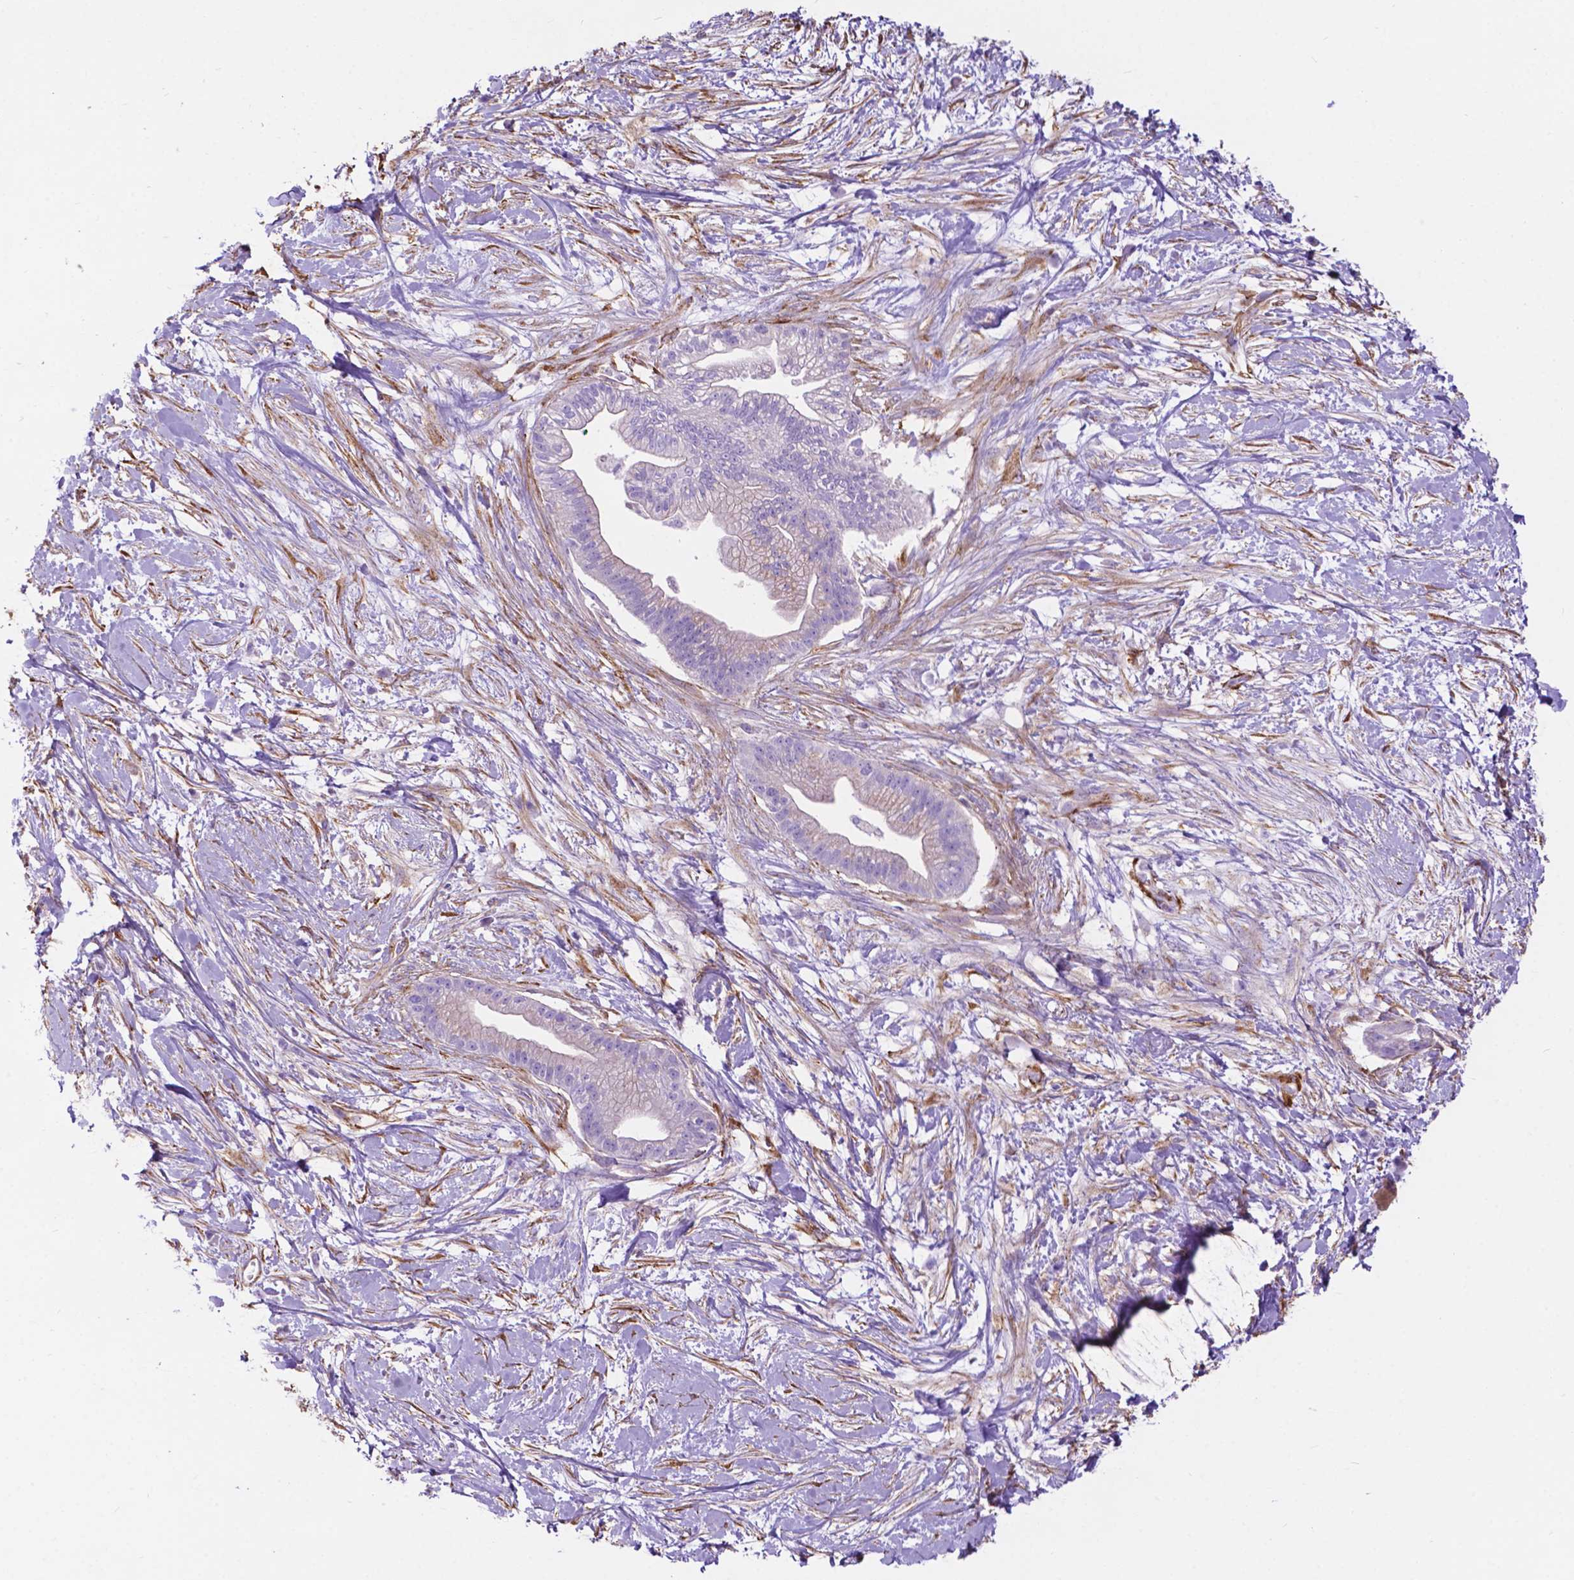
{"staining": {"intensity": "negative", "quantity": "none", "location": "none"}, "tissue": "pancreatic cancer", "cell_type": "Tumor cells", "image_type": "cancer", "snomed": [{"axis": "morphology", "description": "Normal tissue, NOS"}, {"axis": "morphology", "description": "Adenocarcinoma, NOS"}, {"axis": "topography", "description": "Lymph node"}, {"axis": "topography", "description": "Pancreas"}], "caption": "This is a photomicrograph of immunohistochemistry (IHC) staining of pancreatic adenocarcinoma, which shows no positivity in tumor cells.", "gene": "PCDHA12", "patient": {"sex": "female", "age": 58}}